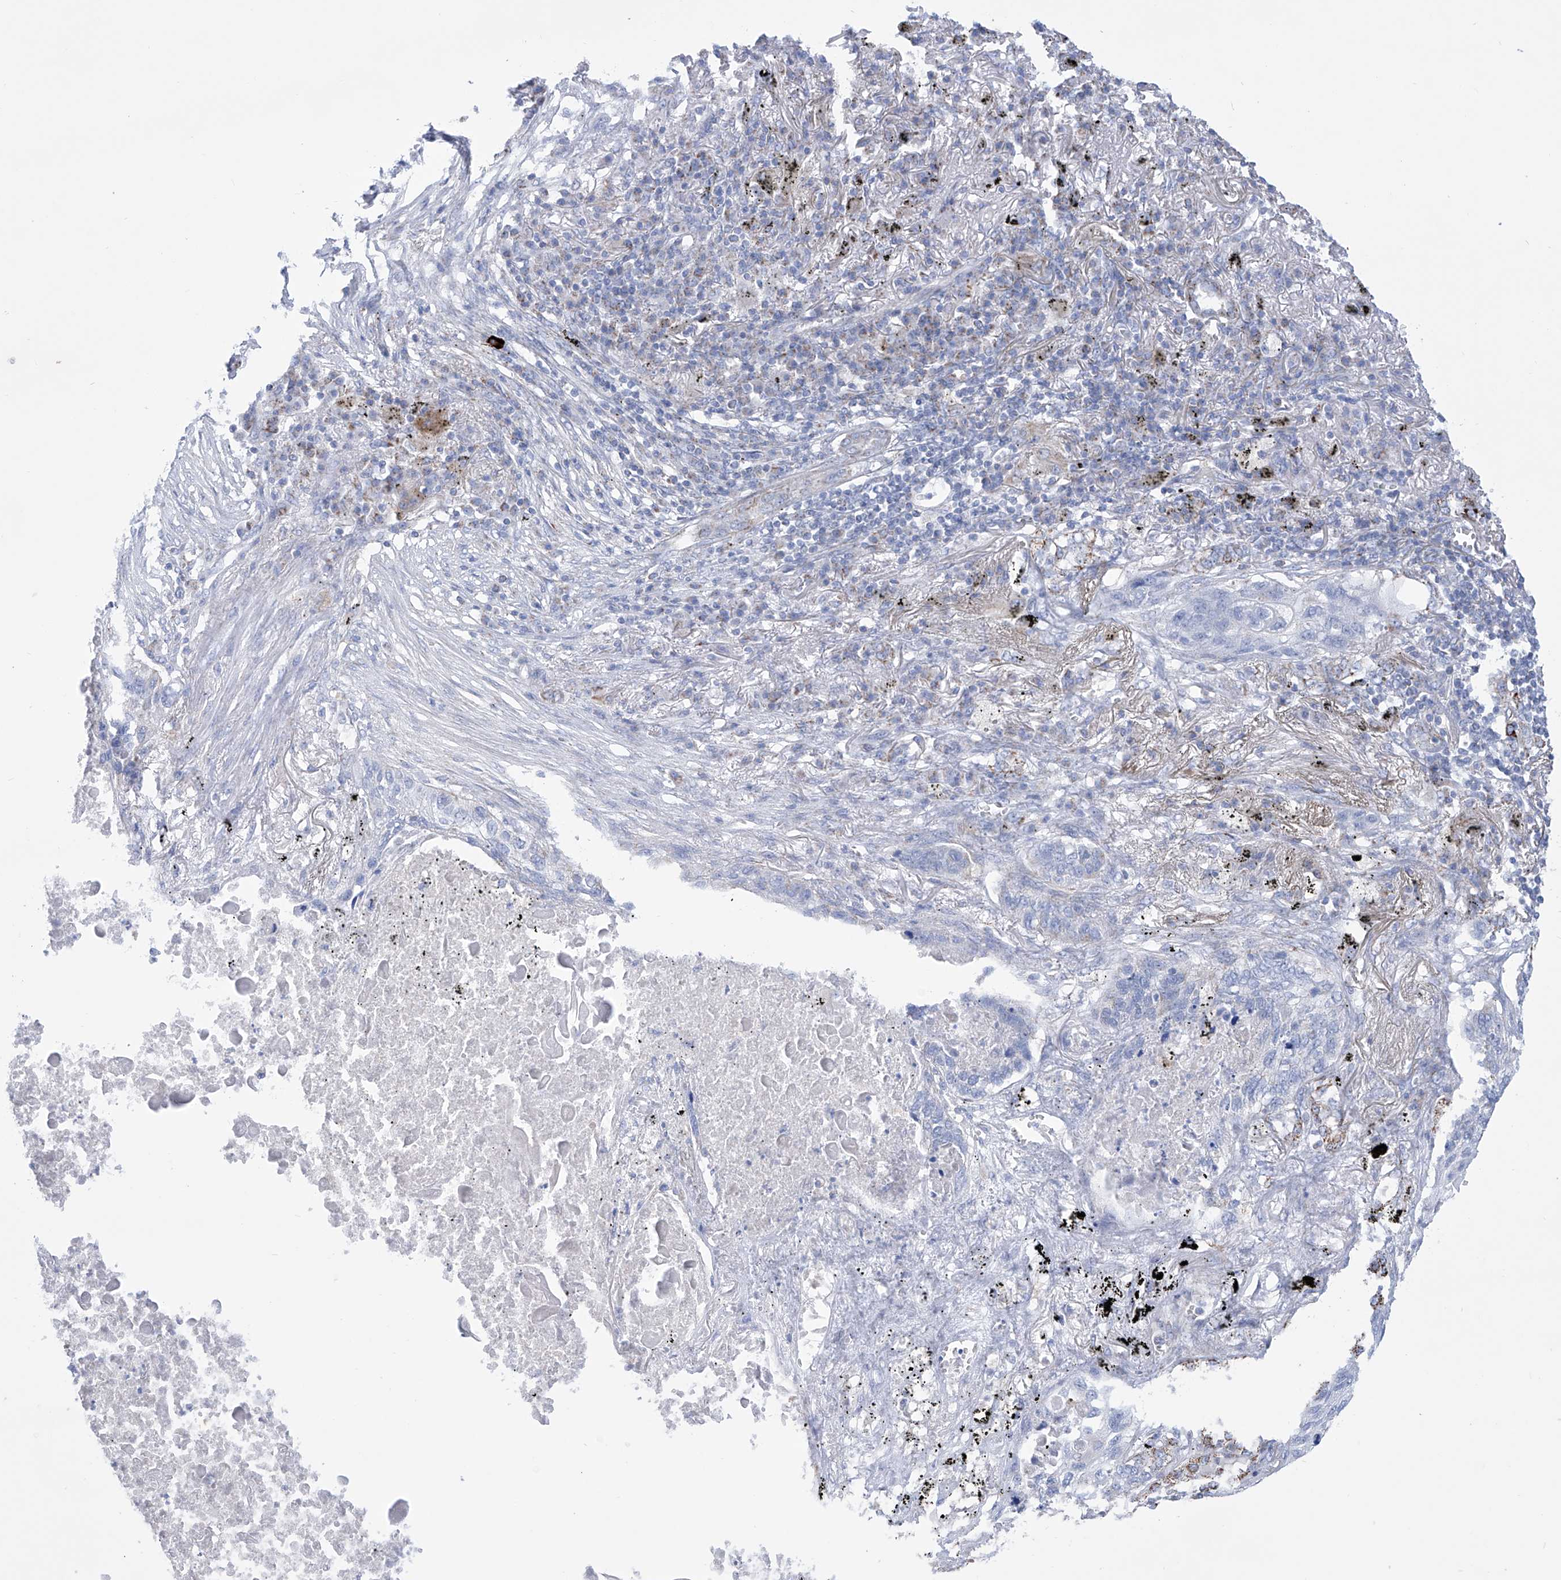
{"staining": {"intensity": "negative", "quantity": "none", "location": "none"}, "tissue": "lung cancer", "cell_type": "Tumor cells", "image_type": "cancer", "snomed": [{"axis": "morphology", "description": "Squamous cell carcinoma, NOS"}, {"axis": "topography", "description": "Lung"}], "caption": "This is an IHC image of lung cancer. There is no positivity in tumor cells.", "gene": "ALDH6A1", "patient": {"sex": "female", "age": 63}}